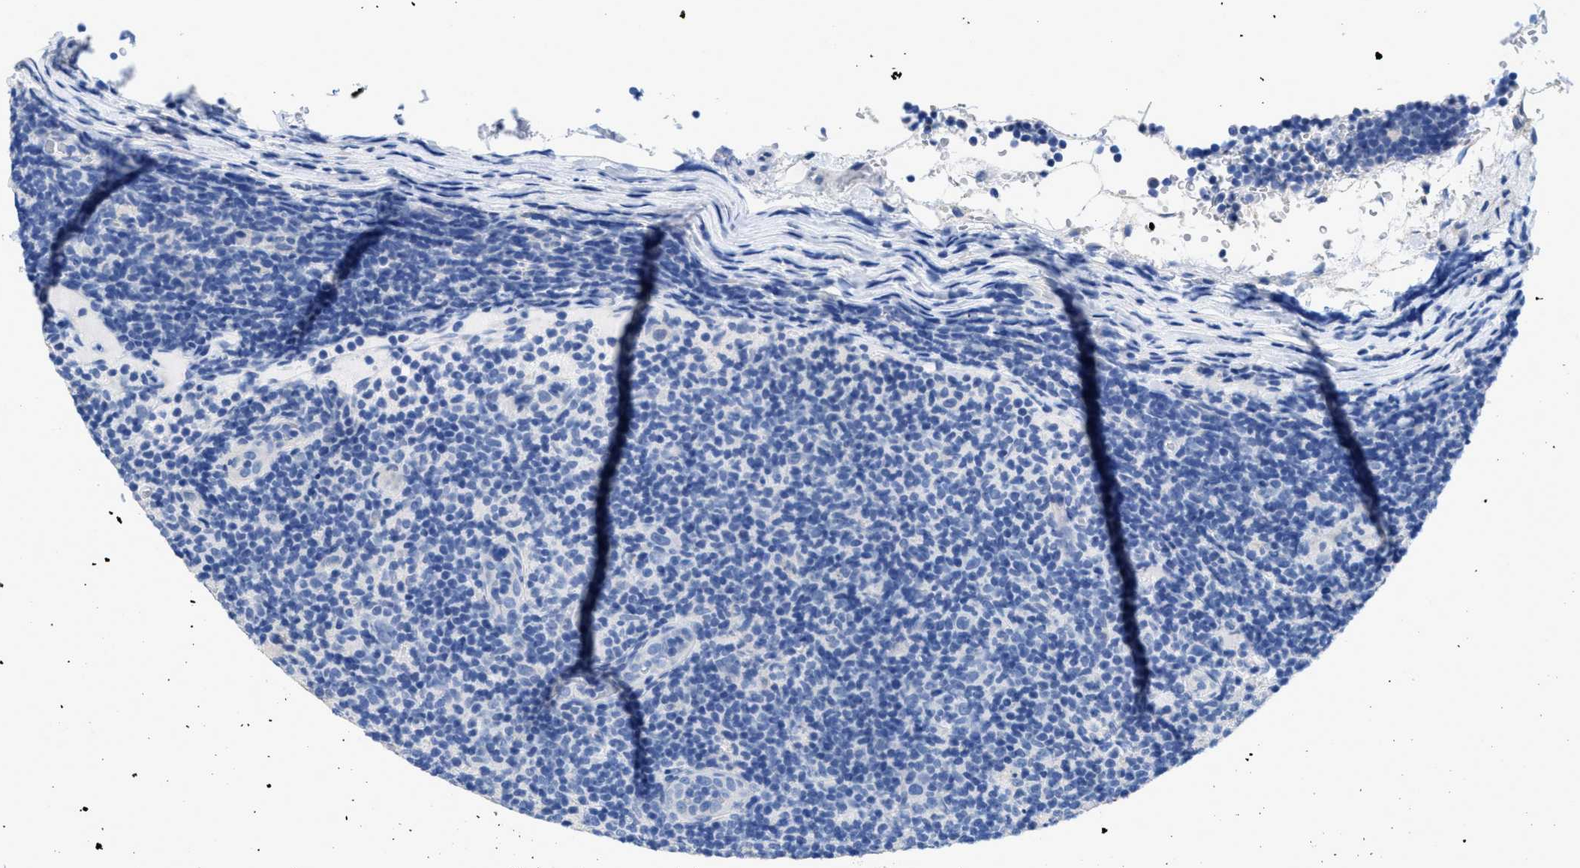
{"staining": {"intensity": "negative", "quantity": "none", "location": "none"}, "tissue": "lymphoma", "cell_type": "Tumor cells", "image_type": "cancer", "snomed": [{"axis": "morphology", "description": "Malignant lymphoma, non-Hodgkin's type, Low grade"}, {"axis": "topography", "description": "Lymph node"}], "caption": "This photomicrograph is of lymphoma stained with IHC to label a protein in brown with the nuclei are counter-stained blue. There is no staining in tumor cells. (Brightfield microscopy of DAB immunohistochemistry at high magnification).", "gene": "CA9", "patient": {"sex": "male", "age": 83}}